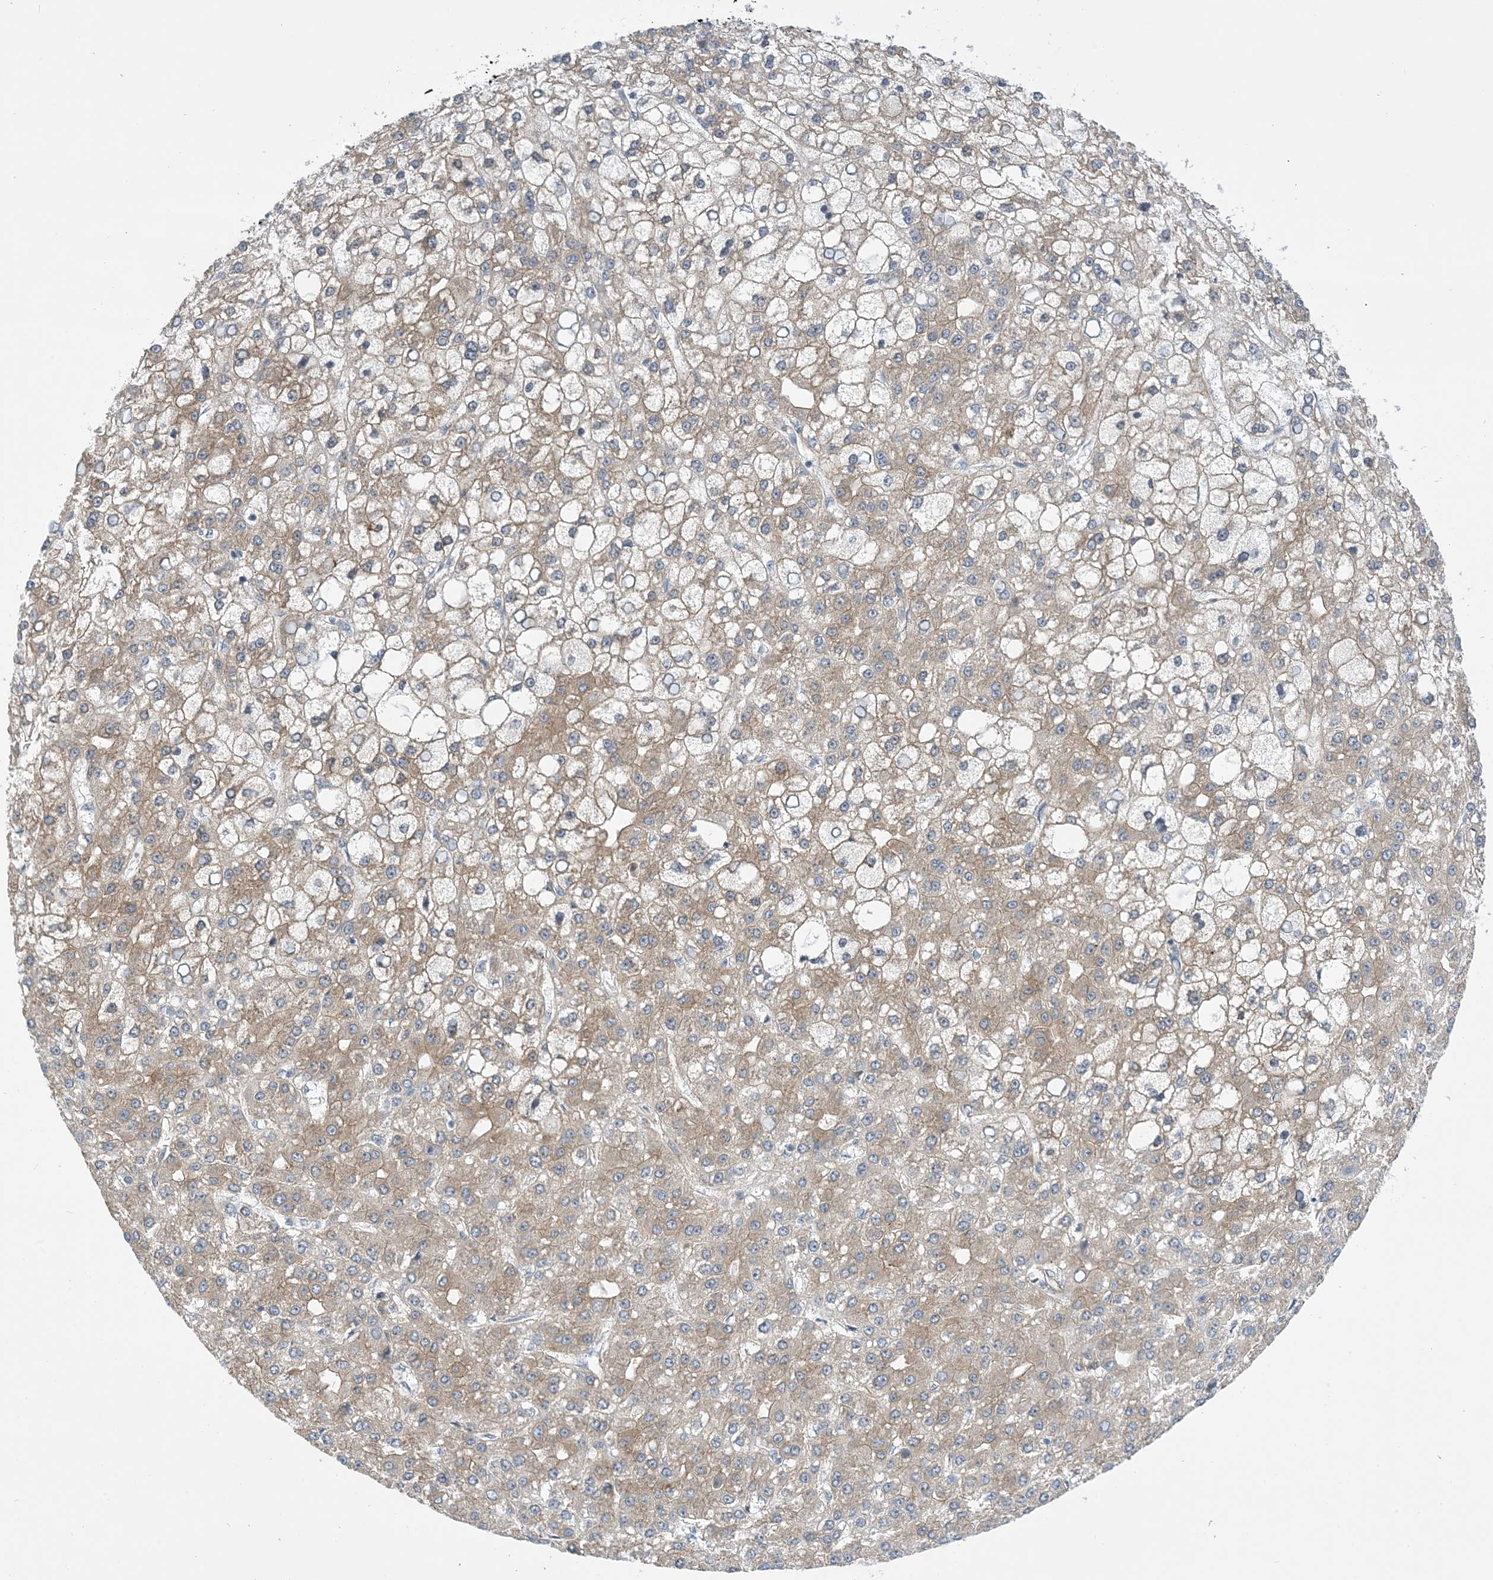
{"staining": {"intensity": "weak", "quantity": ">75%", "location": "cytoplasmic/membranous"}, "tissue": "liver cancer", "cell_type": "Tumor cells", "image_type": "cancer", "snomed": [{"axis": "morphology", "description": "Carcinoma, Hepatocellular, NOS"}, {"axis": "topography", "description": "Liver"}], "caption": "IHC staining of liver cancer, which demonstrates low levels of weak cytoplasmic/membranous positivity in approximately >75% of tumor cells indicating weak cytoplasmic/membranous protein positivity. The staining was performed using DAB (brown) for protein detection and nuclei were counterstained in hematoxylin (blue).", "gene": "EHBP1", "patient": {"sex": "male", "age": 67}}